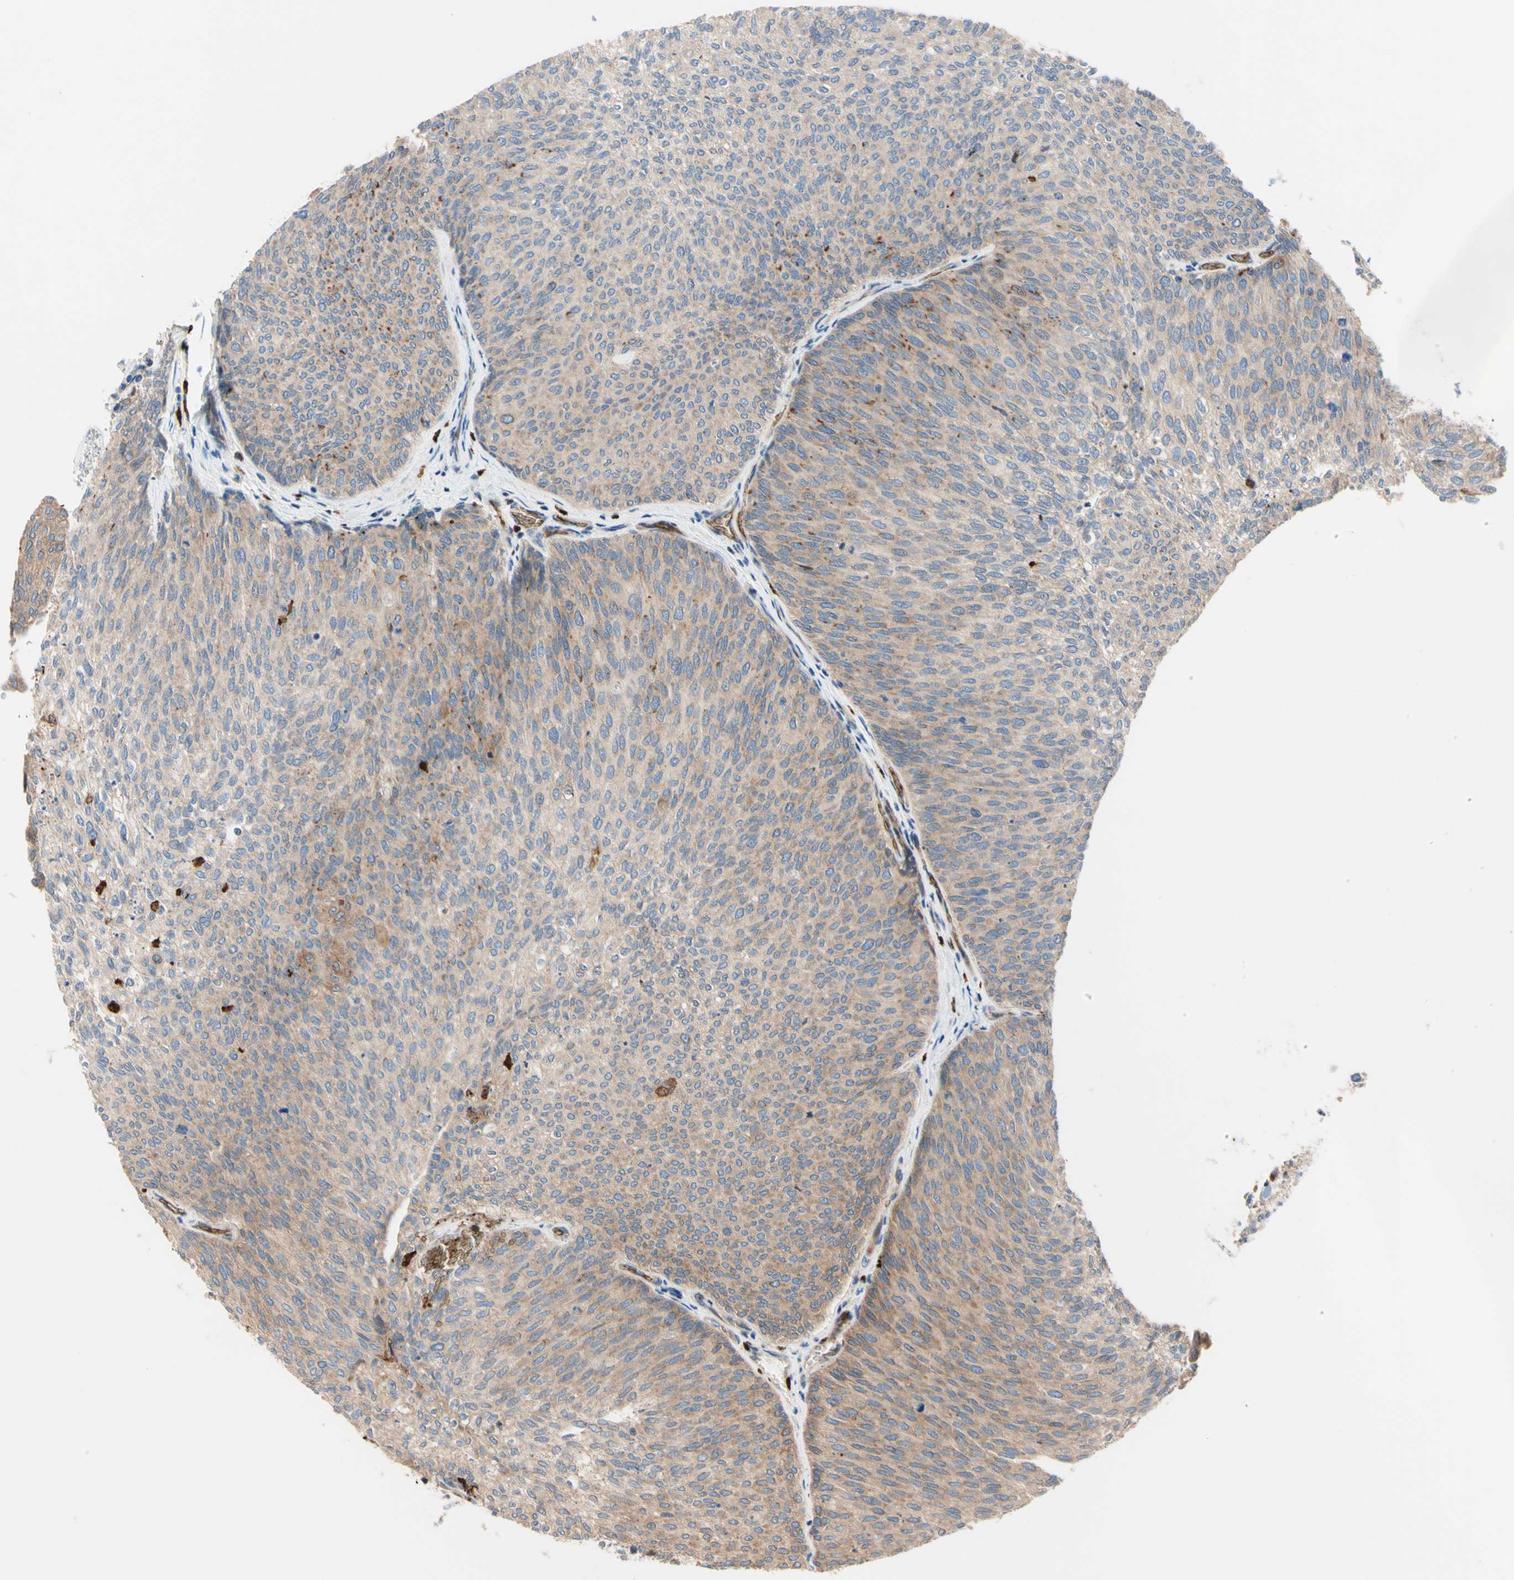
{"staining": {"intensity": "weak", "quantity": ">75%", "location": "cytoplasmic/membranous"}, "tissue": "urothelial cancer", "cell_type": "Tumor cells", "image_type": "cancer", "snomed": [{"axis": "morphology", "description": "Urothelial carcinoma, Low grade"}, {"axis": "topography", "description": "Urinary bladder"}], "caption": "Weak cytoplasmic/membranous staining for a protein is identified in about >75% of tumor cells of low-grade urothelial carcinoma using IHC.", "gene": "USP9X", "patient": {"sex": "female", "age": 79}}